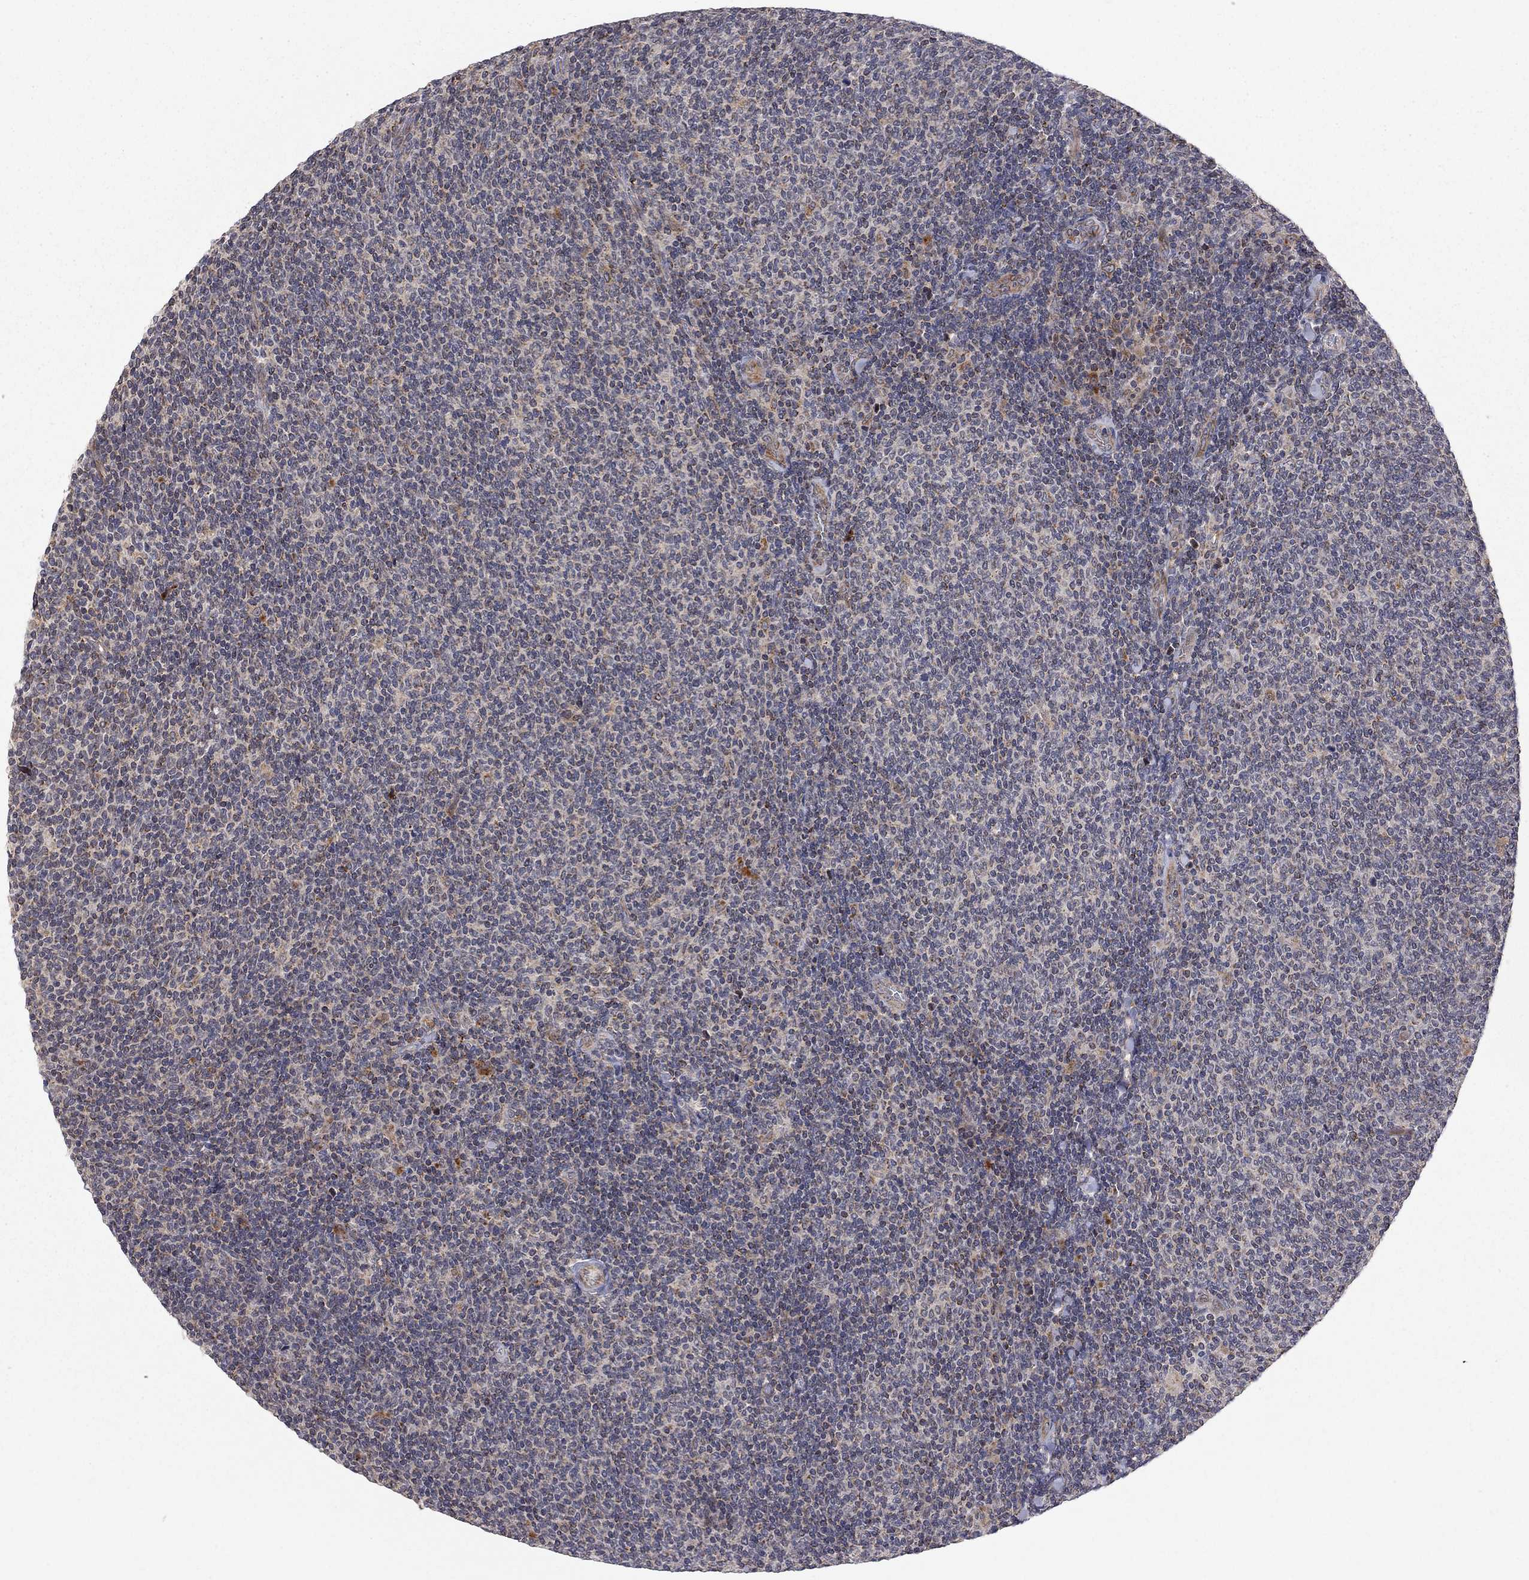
{"staining": {"intensity": "negative", "quantity": "none", "location": "none"}, "tissue": "lymphoma", "cell_type": "Tumor cells", "image_type": "cancer", "snomed": [{"axis": "morphology", "description": "Malignant lymphoma, non-Hodgkin's type, Low grade"}, {"axis": "topography", "description": "Lymph node"}], "caption": "A micrograph of human low-grade malignant lymphoma, non-Hodgkin's type is negative for staining in tumor cells.", "gene": "IDS", "patient": {"sex": "male", "age": 52}}